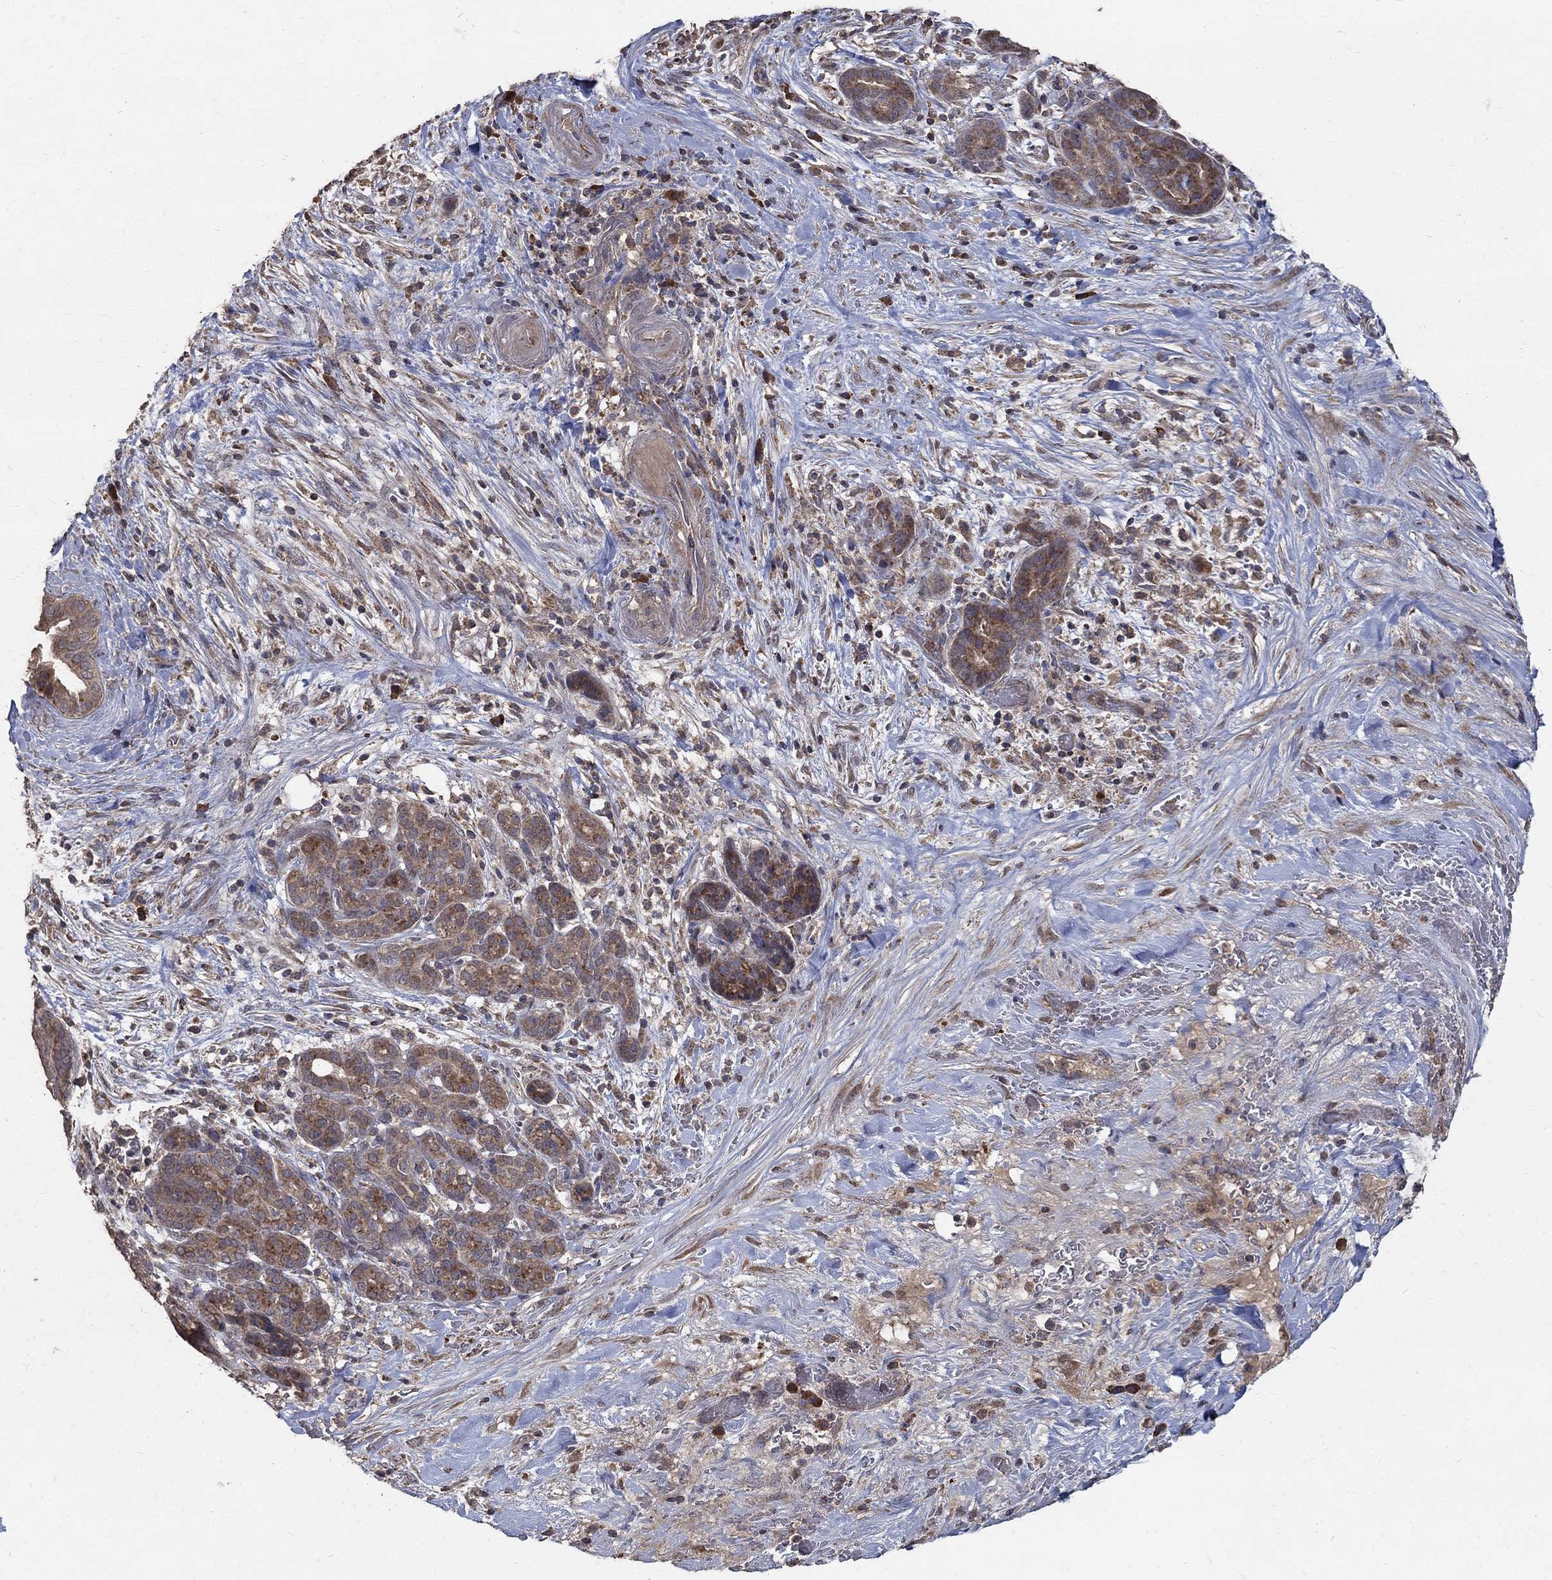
{"staining": {"intensity": "moderate", "quantity": "25%-75%", "location": "cytoplasmic/membranous"}, "tissue": "pancreatic cancer", "cell_type": "Tumor cells", "image_type": "cancer", "snomed": [{"axis": "morphology", "description": "Adenocarcinoma, NOS"}, {"axis": "topography", "description": "Pancreas"}], "caption": "A photomicrograph of human adenocarcinoma (pancreatic) stained for a protein reveals moderate cytoplasmic/membranous brown staining in tumor cells.", "gene": "C17orf75", "patient": {"sex": "male", "age": 44}}